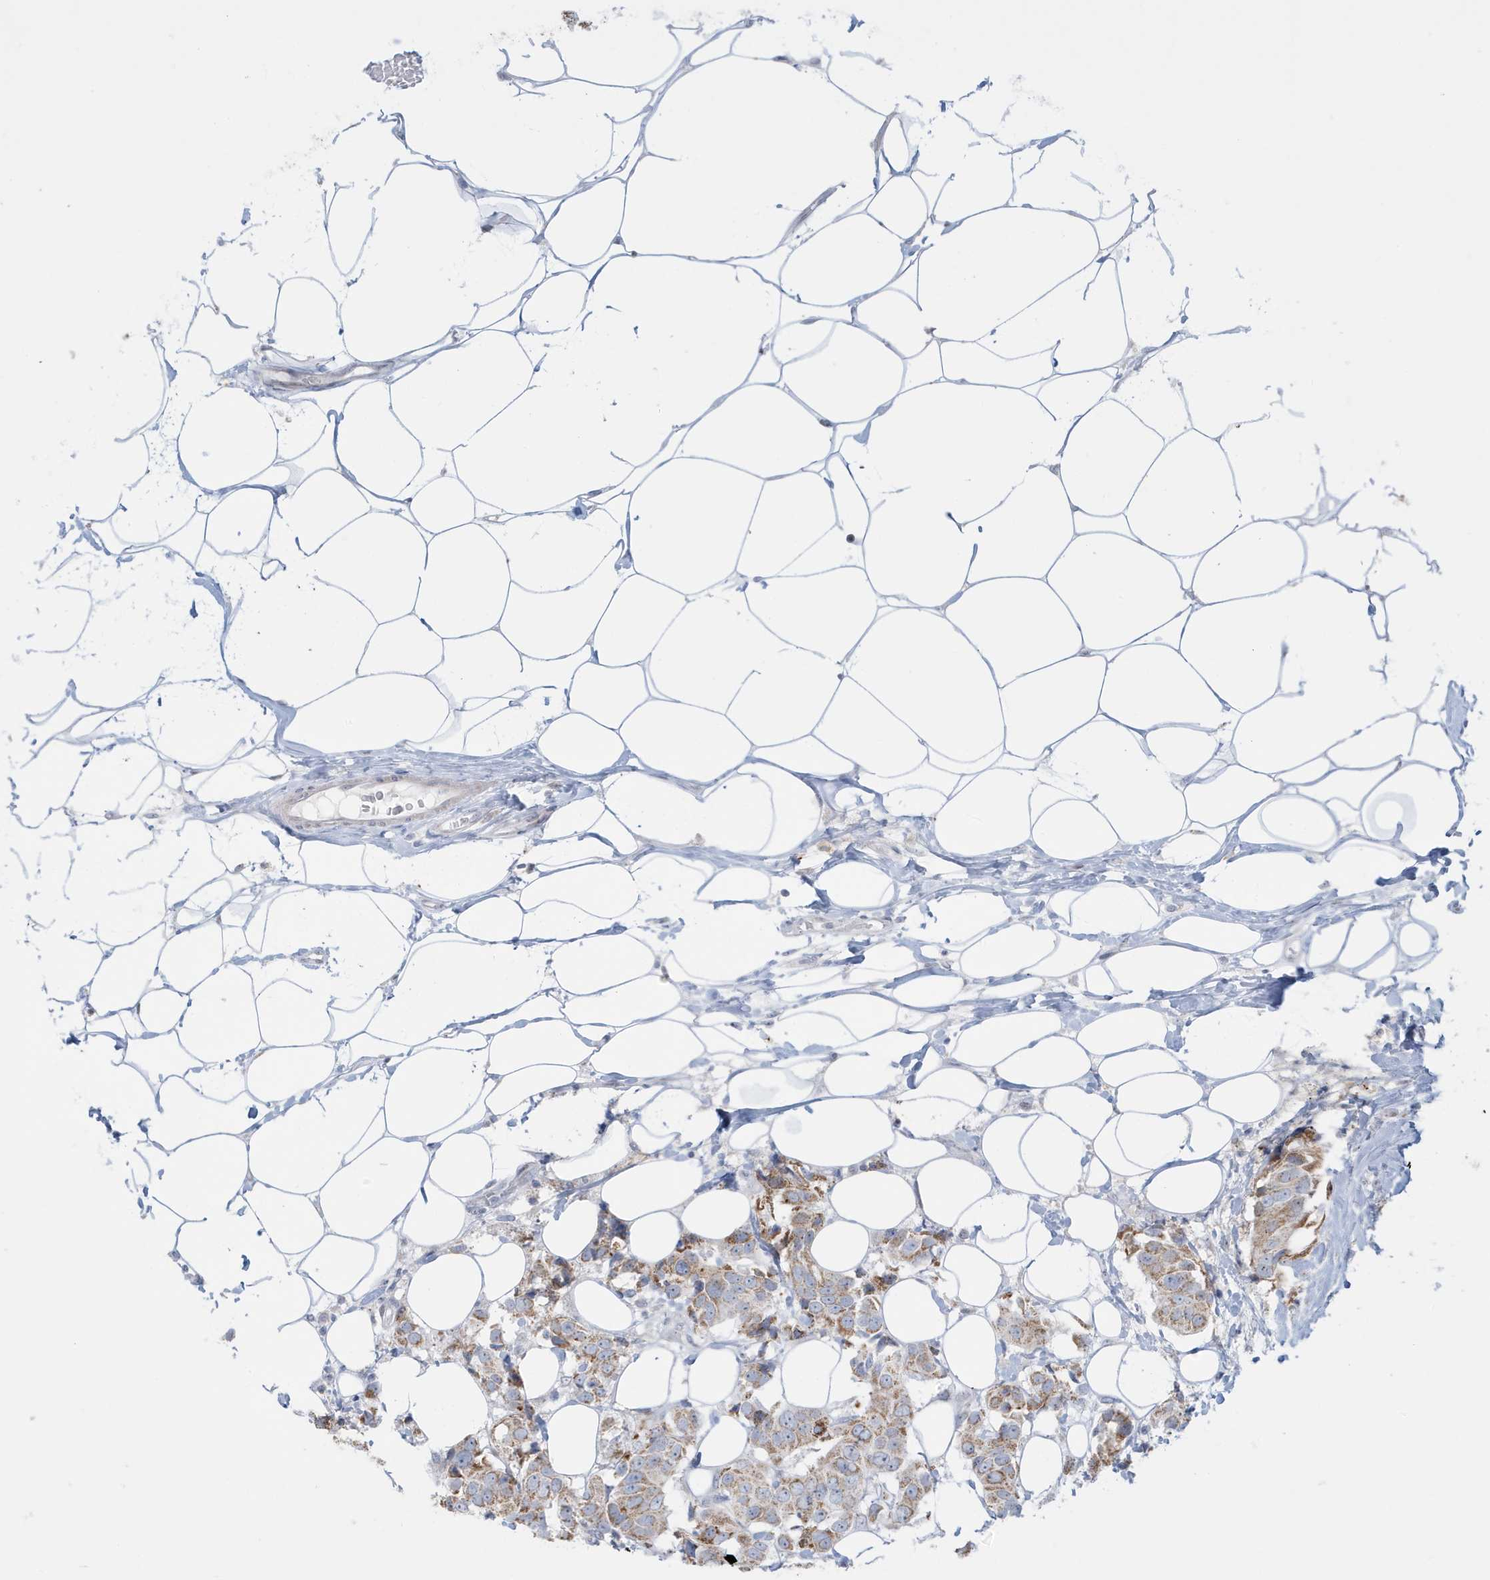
{"staining": {"intensity": "moderate", "quantity": ">75%", "location": "cytoplasmic/membranous"}, "tissue": "breast cancer", "cell_type": "Tumor cells", "image_type": "cancer", "snomed": [{"axis": "morphology", "description": "Normal tissue, NOS"}, {"axis": "morphology", "description": "Duct carcinoma"}, {"axis": "topography", "description": "Breast"}], "caption": "Protein staining of breast cancer (intraductal carcinoma) tissue demonstrates moderate cytoplasmic/membranous staining in approximately >75% of tumor cells.", "gene": "FNDC1", "patient": {"sex": "female", "age": 39}}